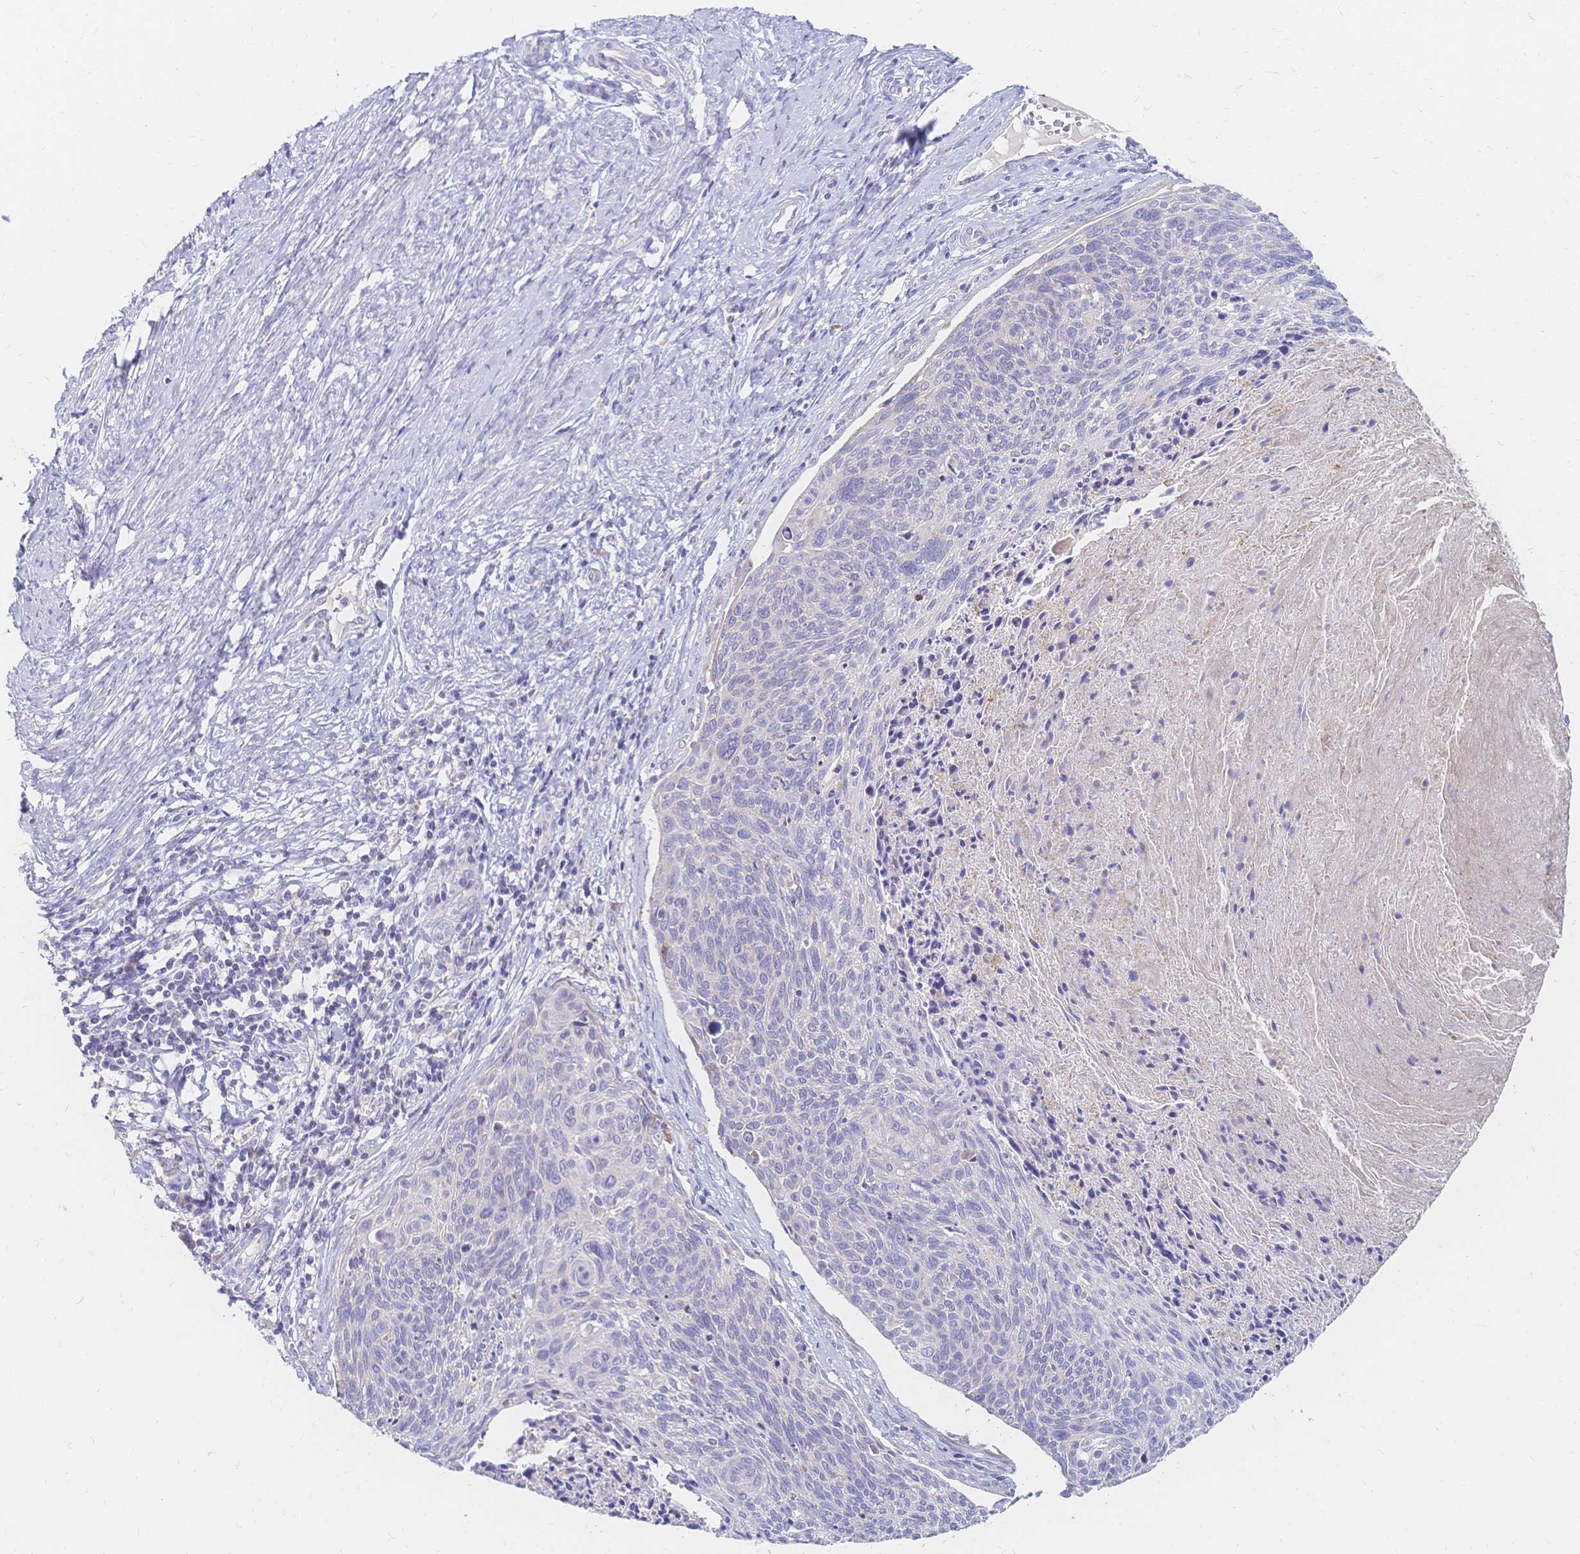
{"staining": {"intensity": "negative", "quantity": "none", "location": "none"}, "tissue": "cervical cancer", "cell_type": "Tumor cells", "image_type": "cancer", "snomed": [{"axis": "morphology", "description": "Squamous cell carcinoma, NOS"}, {"axis": "topography", "description": "Cervix"}], "caption": "Immunohistochemistry image of neoplastic tissue: cervical squamous cell carcinoma stained with DAB shows no significant protein staining in tumor cells. (DAB (3,3'-diaminobenzidine) immunohistochemistry, high magnification).", "gene": "VWC2L", "patient": {"sex": "female", "age": 49}}